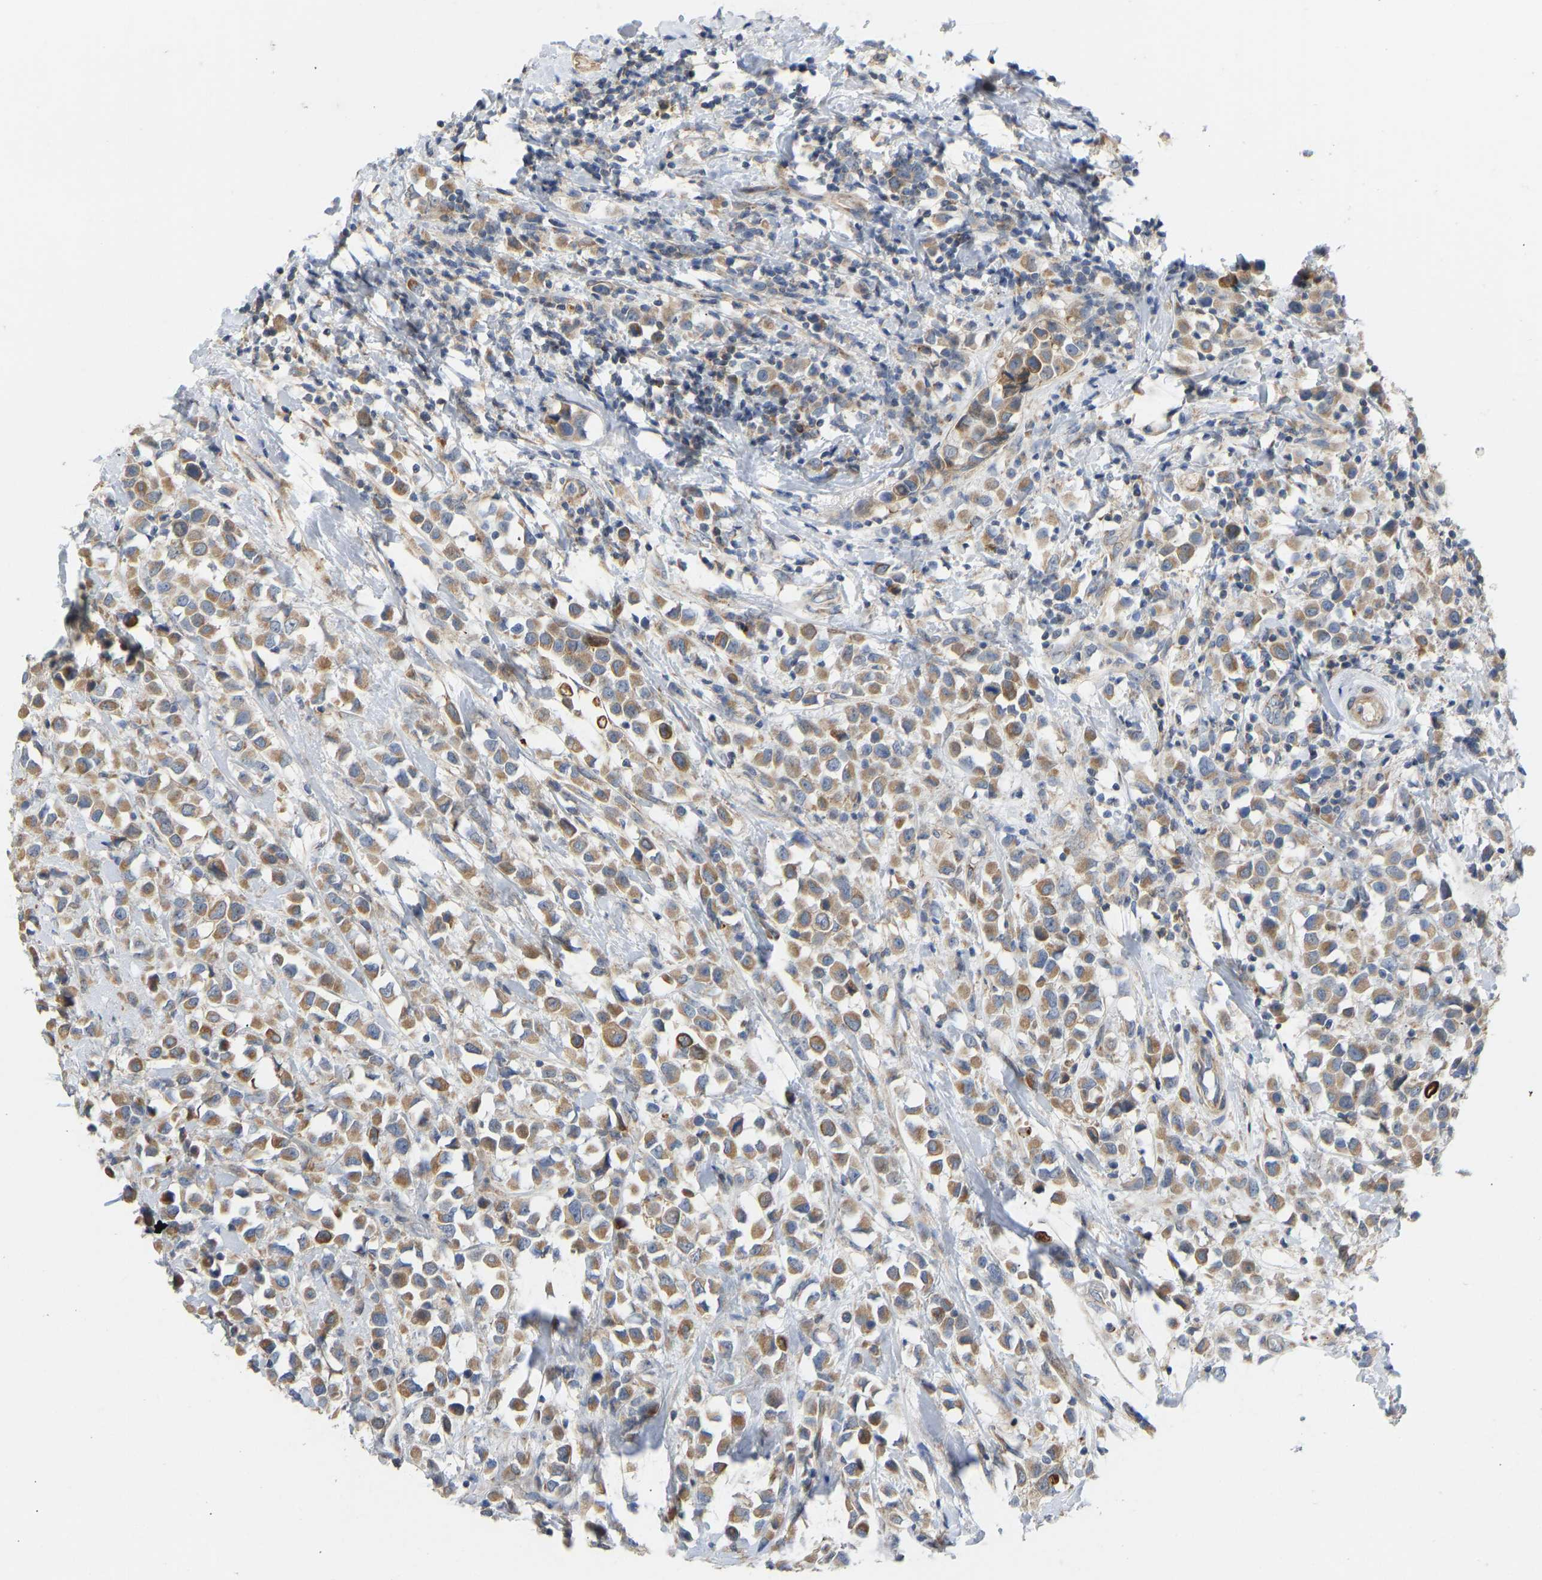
{"staining": {"intensity": "moderate", "quantity": ">75%", "location": "cytoplasmic/membranous"}, "tissue": "breast cancer", "cell_type": "Tumor cells", "image_type": "cancer", "snomed": [{"axis": "morphology", "description": "Duct carcinoma"}, {"axis": "topography", "description": "Breast"}], "caption": "Tumor cells display medium levels of moderate cytoplasmic/membranous positivity in about >75% of cells in breast cancer (invasive ductal carcinoma). The staining was performed using DAB, with brown indicating positive protein expression. Nuclei are stained blue with hematoxylin.", "gene": "HACD2", "patient": {"sex": "female", "age": 61}}